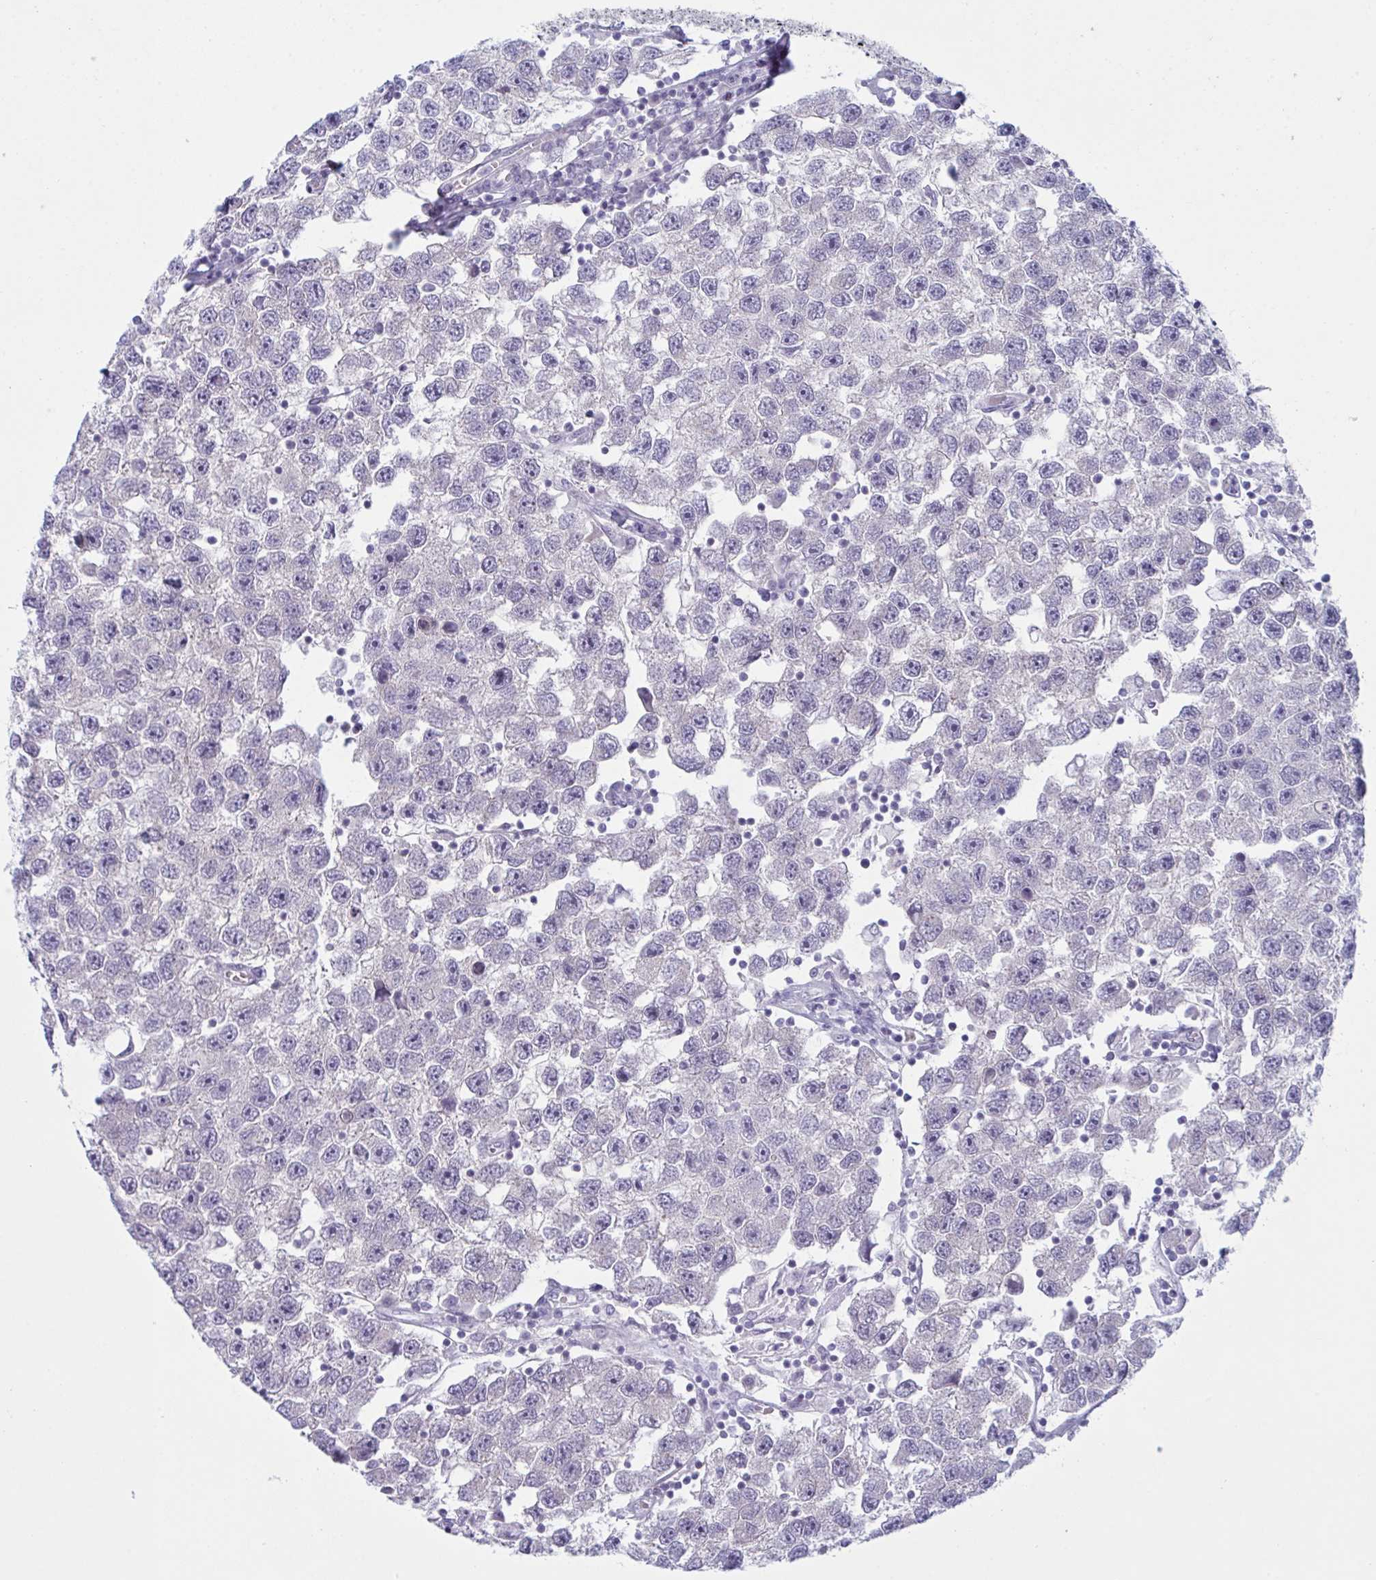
{"staining": {"intensity": "negative", "quantity": "none", "location": "none"}, "tissue": "testis cancer", "cell_type": "Tumor cells", "image_type": "cancer", "snomed": [{"axis": "morphology", "description": "Seminoma, NOS"}, {"axis": "topography", "description": "Testis"}], "caption": "IHC photomicrograph of neoplastic tissue: human testis cancer stained with DAB (3,3'-diaminobenzidine) displays no significant protein positivity in tumor cells.", "gene": "NAA30", "patient": {"sex": "male", "age": 26}}